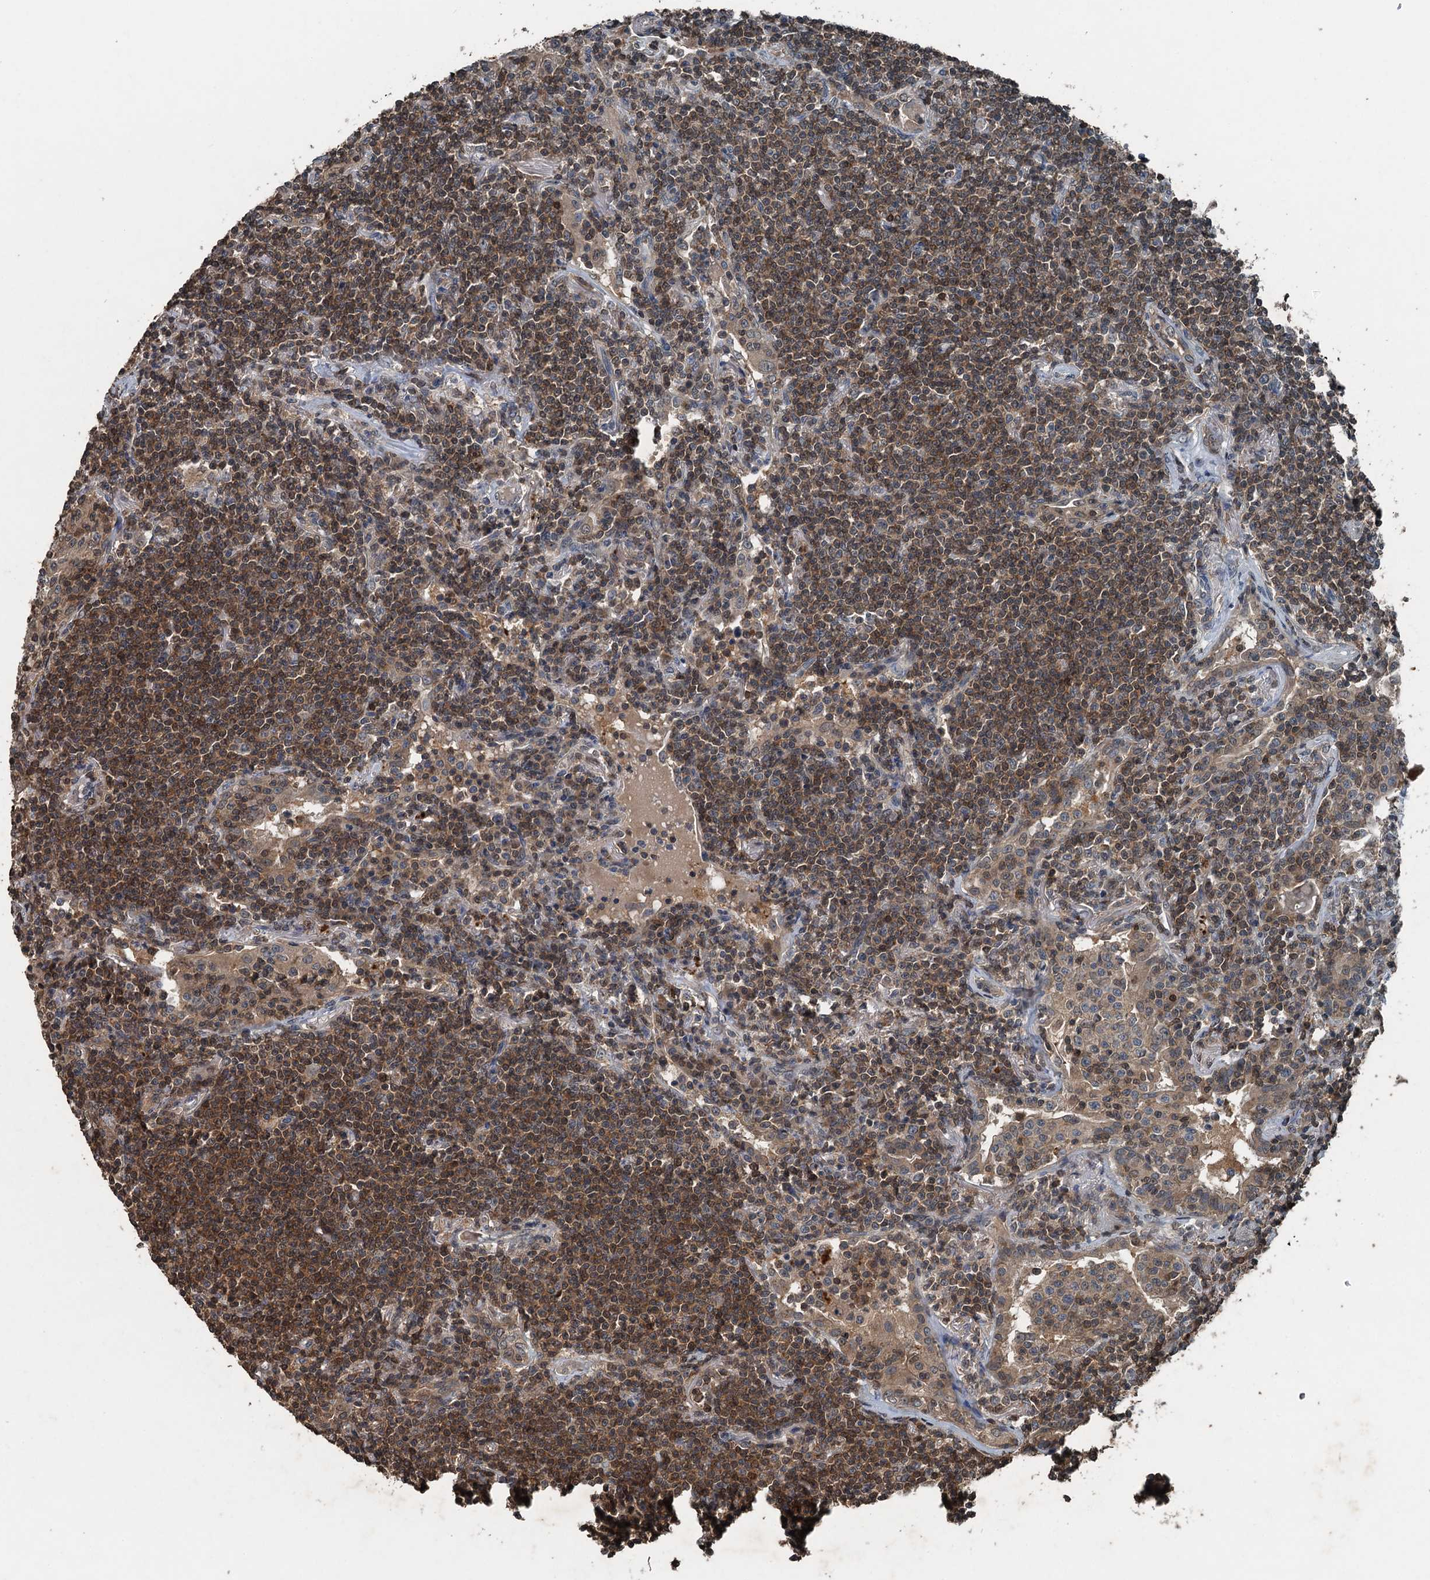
{"staining": {"intensity": "moderate", "quantity": "25%-75%", "location": "cytoplasmic/membranous"}, "tissue": "lymphoma", "cell_type": "Tumor cells", "image_type": "cancer", "snomed": [{"axis": "morphology", "description": "Malignant lymphoma, non-Hodgkin's type, Low grade"}, {"axis": "topography", "description": "Lung"}], "caption": "The micrograph demonstrates staining of low-grade malignant lymphoma, non-Hodgkin's type, revealing moderate cytoplasmic/membranous protein positivity (brown color) within tumor cells. (DAB = brown stain, brightfield microscopy at high magnification).", "gene": "TCTN1", "patient": {"sex": "female", "age": 71}}